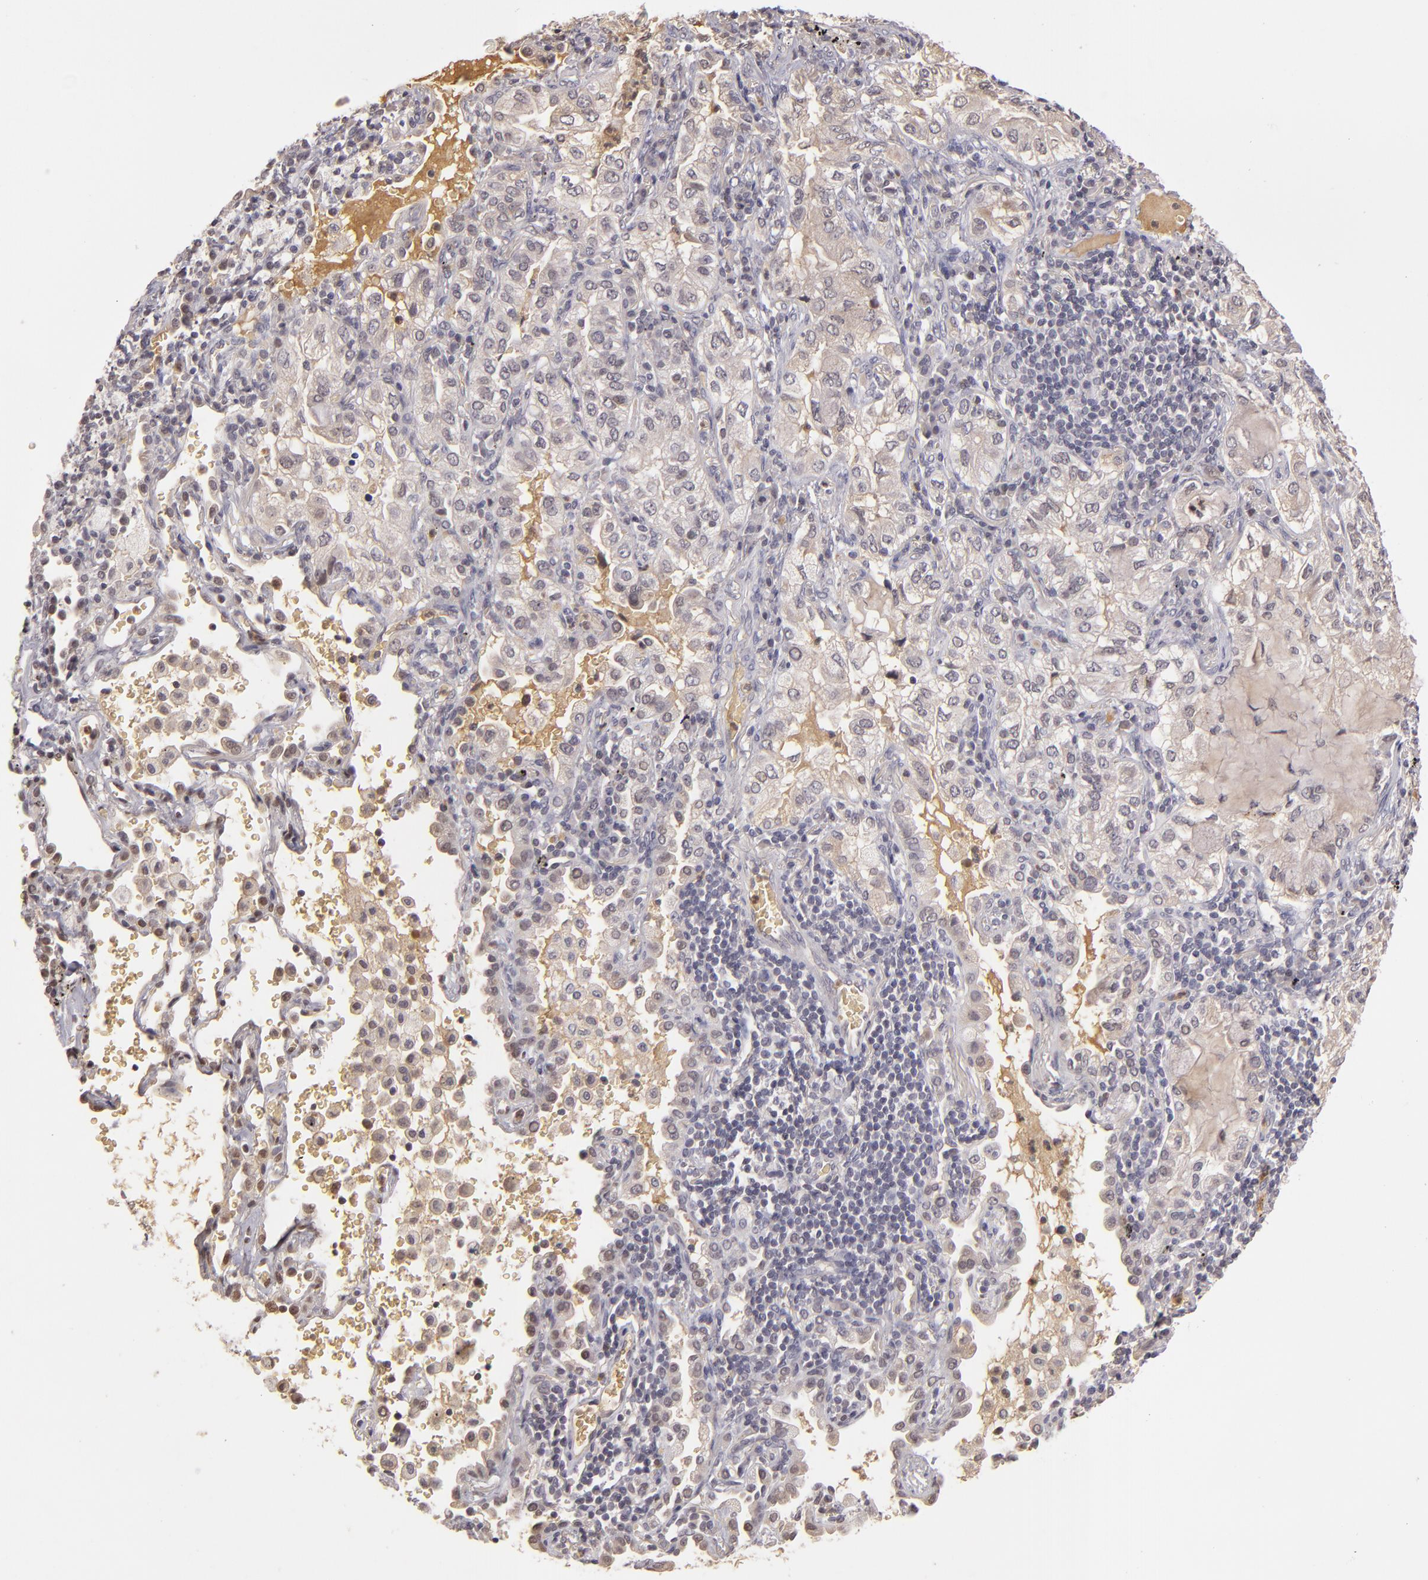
{"staining": {"intensity": "weak", "quantity": ">75%", "location": "cytoplasmic/membranous"}, "tissue": "lung cancer", "cell_type": "Tumor cells", "image_type": "cancer", "snomed": [{"axis": "morphology", "description": "Adenocarcinoma, NOS"}, {"axis": "topography", "description": "Lung"}], "caption": "The micrograph displays immunohistochemical staining of lung cancer (adenocarcinoma). There is weak cytoplasmic/membranous staining is appreciated in about >75% of tumor cells.", "gene": "LRG1", "patient": {"sex": "female", "age": 50}}